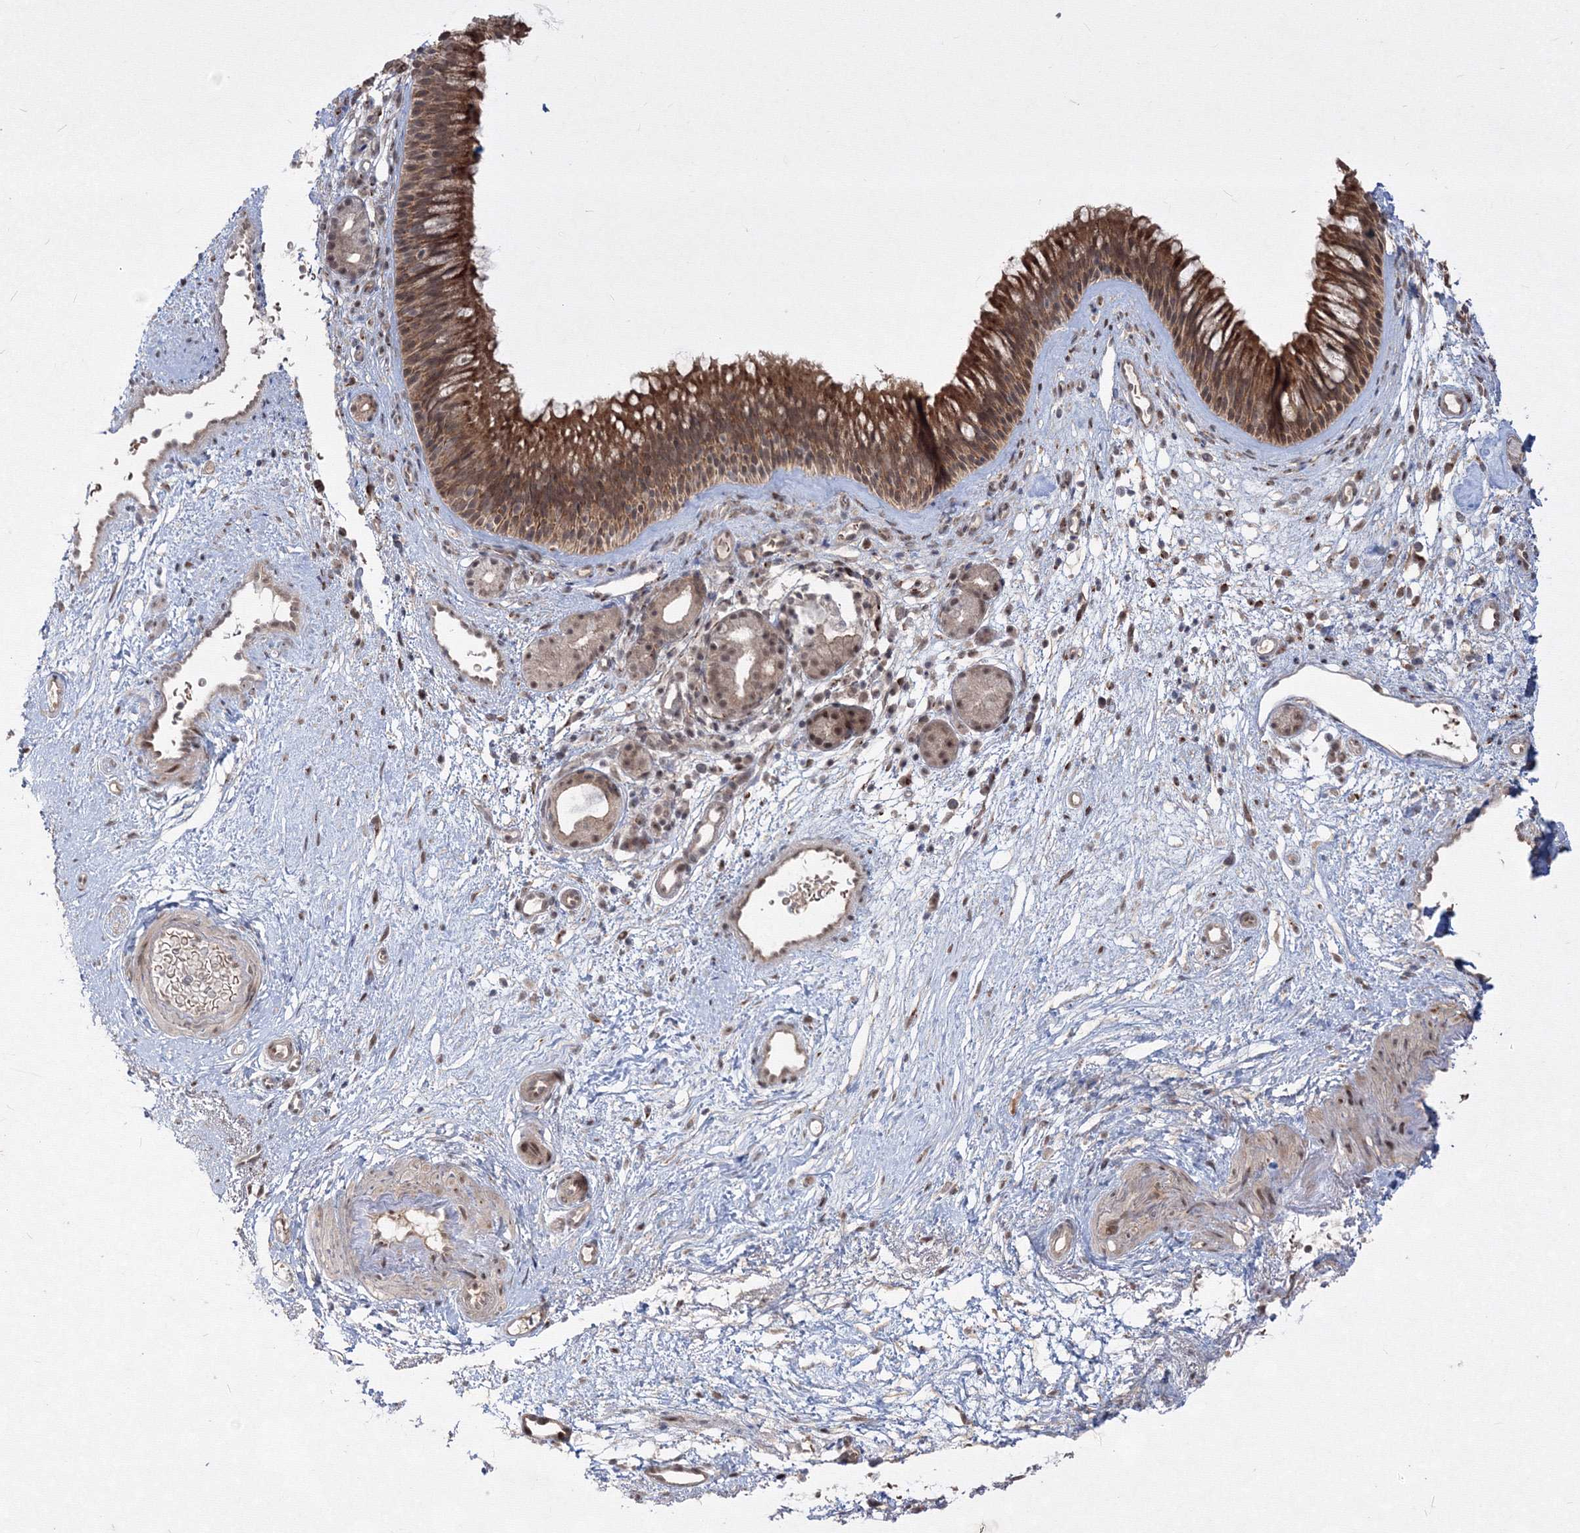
{"staining": {"intensity": "moderate", "quantity": ">75%", "location": "cytoplasmic/membranous"}, "tissue": "nasopharynx", "cell_type": "Respiratory epithelial cells", "image_type": "normal", "snomed": [{"axis": "morphology", "description": "Normal tissue, NOS"}, {"axis": "morphology", "description": "Inflammation, NOS"}, {"axis": "morphology", "description": "Malignant melanoma, Metastatic site"}, {"axis": "topography", "description": "Nasopharynx"}], "caption": "Nasopharynx stained with immunohistochemistry exhibits moderate cytoplasmic/membranous staining in approximately >75% of respiratory epithelial cells.", "gene": "COPS4", "patient": {"sex": "male", "age": 70}}